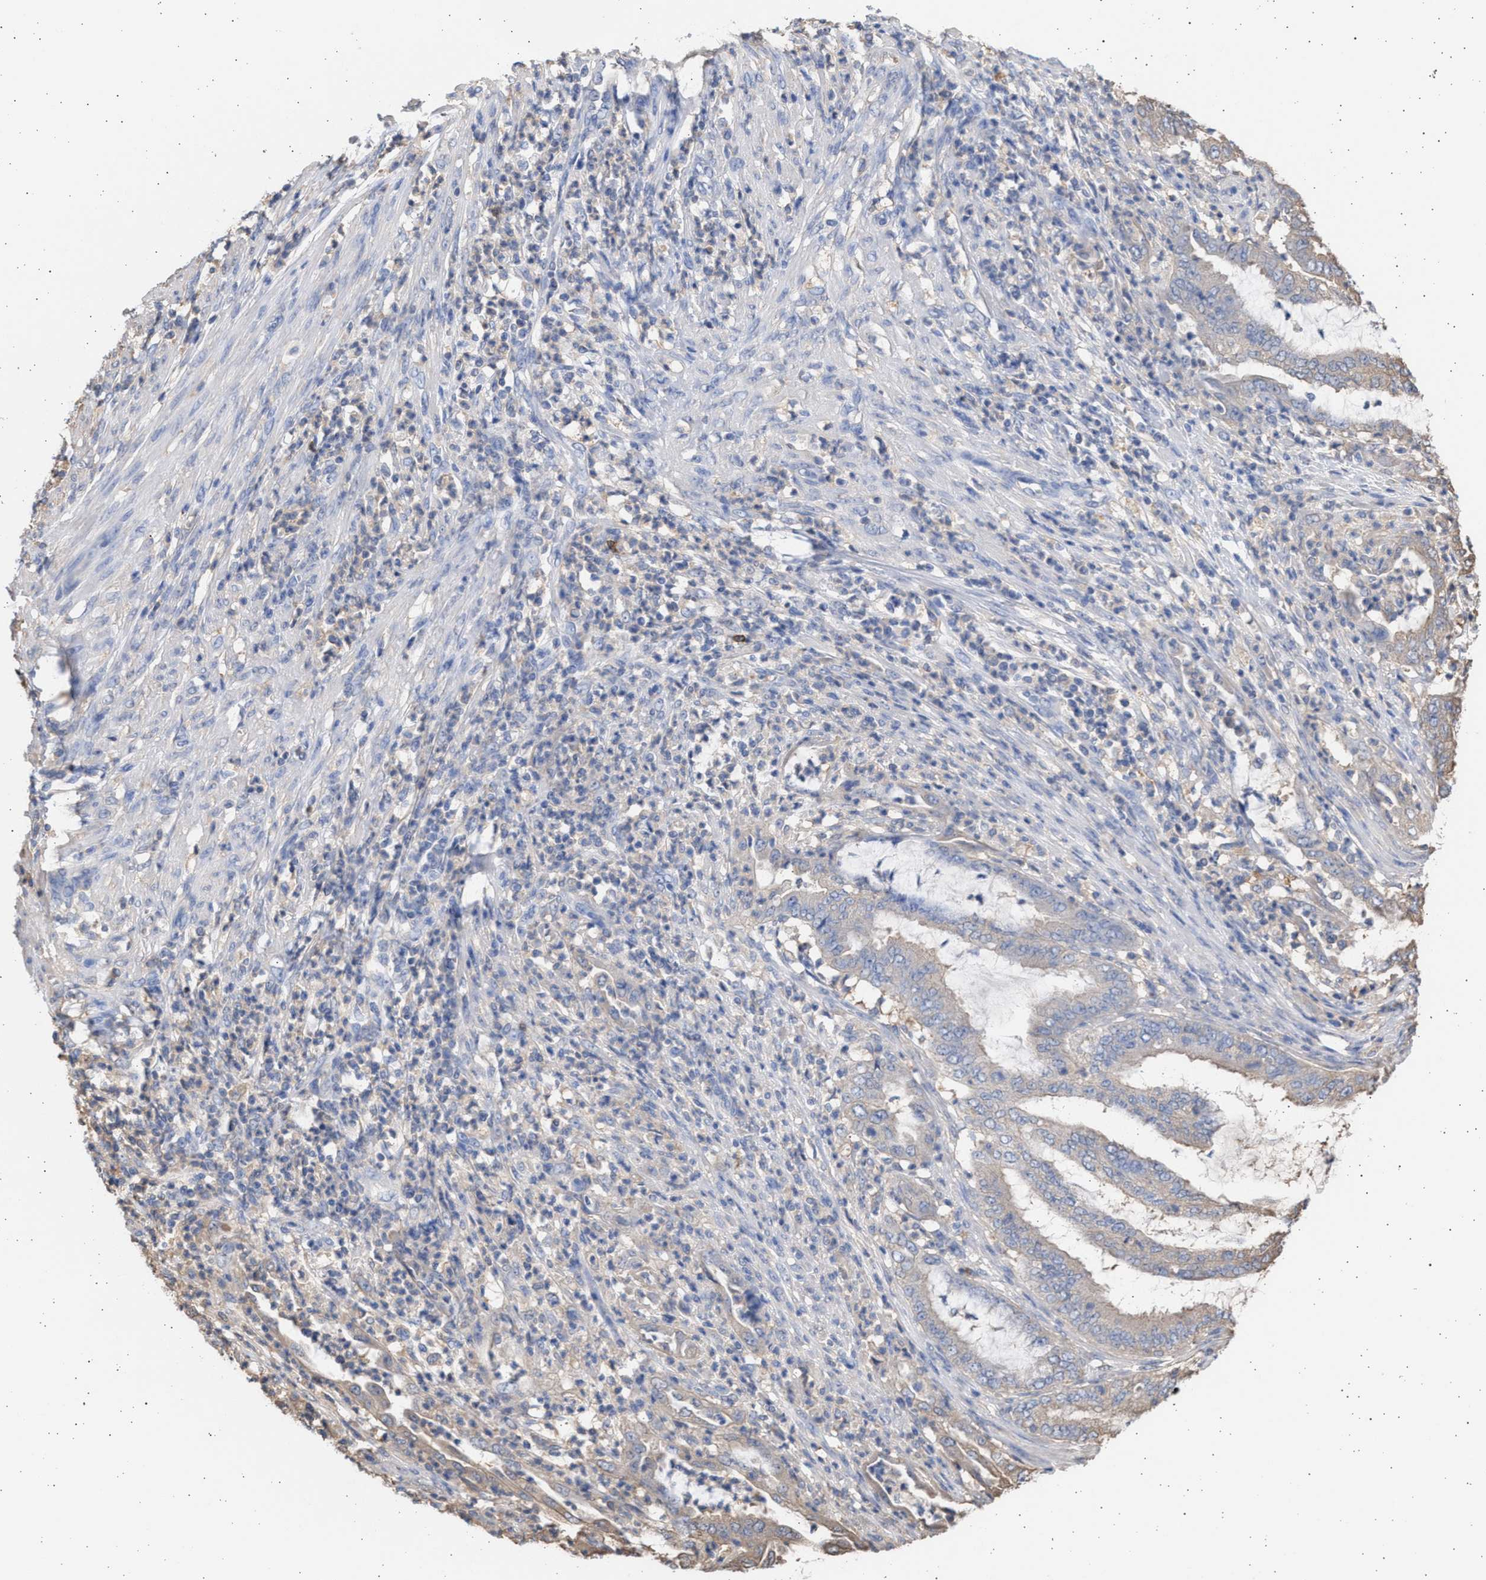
{"staining": {"intensity": "negative", "quantity": "none", "location": "none"}, "tissue": "endometrial cancer", "cell_type": "Tumor cells", "image_type": "cancer", "snomed": [{"axis": "morphology", "description": "Adenocarcinoma, NOS"}, {"axis": "topography", "description": "Endometrium"}], "caption": "IHC histopathology image of human endometrial cancer (adenocarcinoma) stained for a protein (brown), which demonstrates no positivity in tumor cells.", "gene": "ALDOC", "patient": {"sex": "female", "age": 51}}